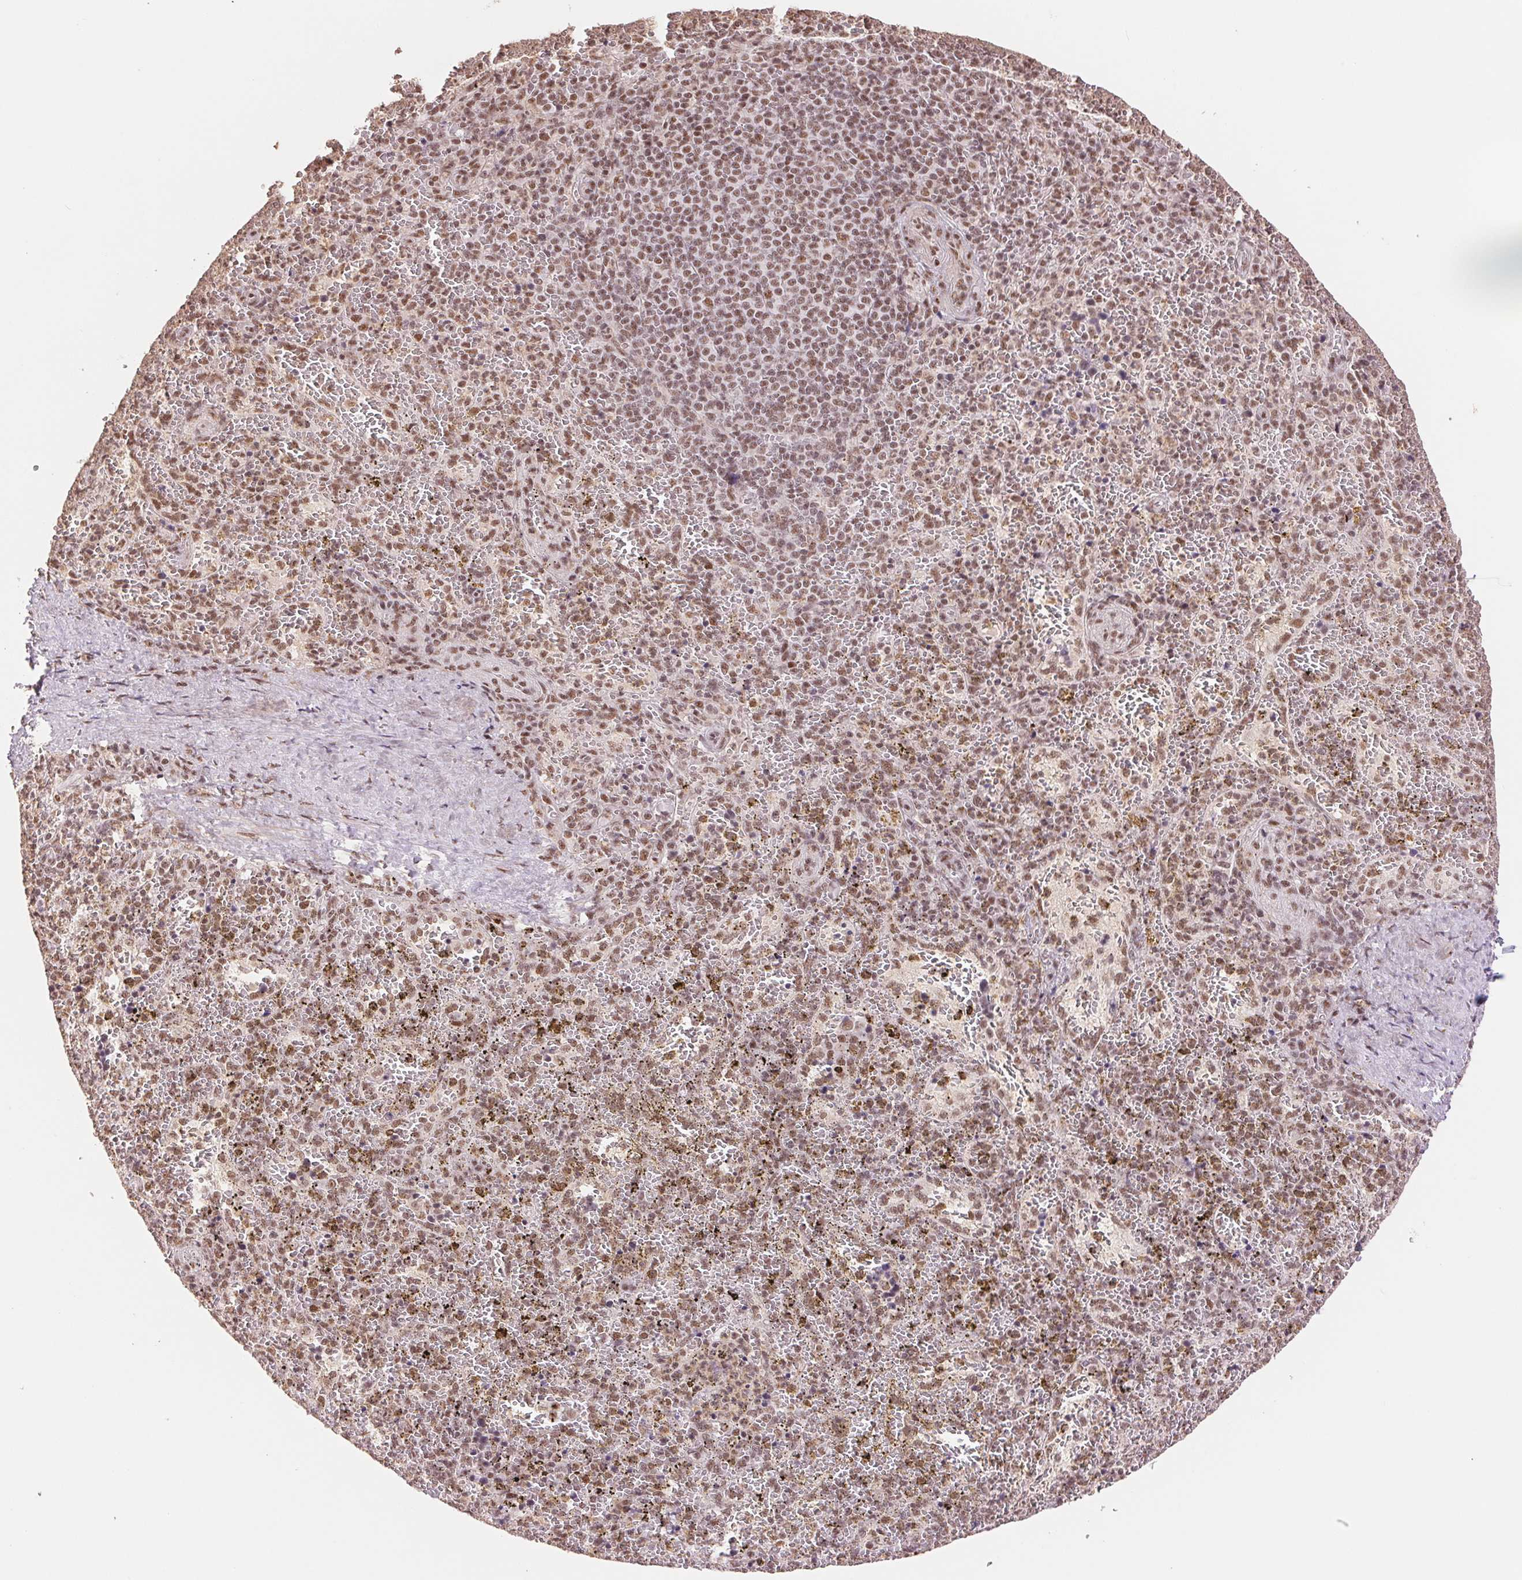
{"staining": {"intensity": "moderate", "quantity": ">75%", "location": "nuclear"}, "tissue": "spleen", "cell_type": "Cells in red pulp", "image_type": "normal", "snomed": [{"axis": "morphology", "description": "Normal tissue, NOS"}, {"axis": "topography", "description": "Spleen"}], "caption": "Immunohistochemistry (IHC) (DAB) staining of unremarkable spleen exhibits moderate nuclear protein positivity in approximately >75% of cells in red pulp.", "gene": "SREK1", "patient": {"sex": "female", "age": 50}}